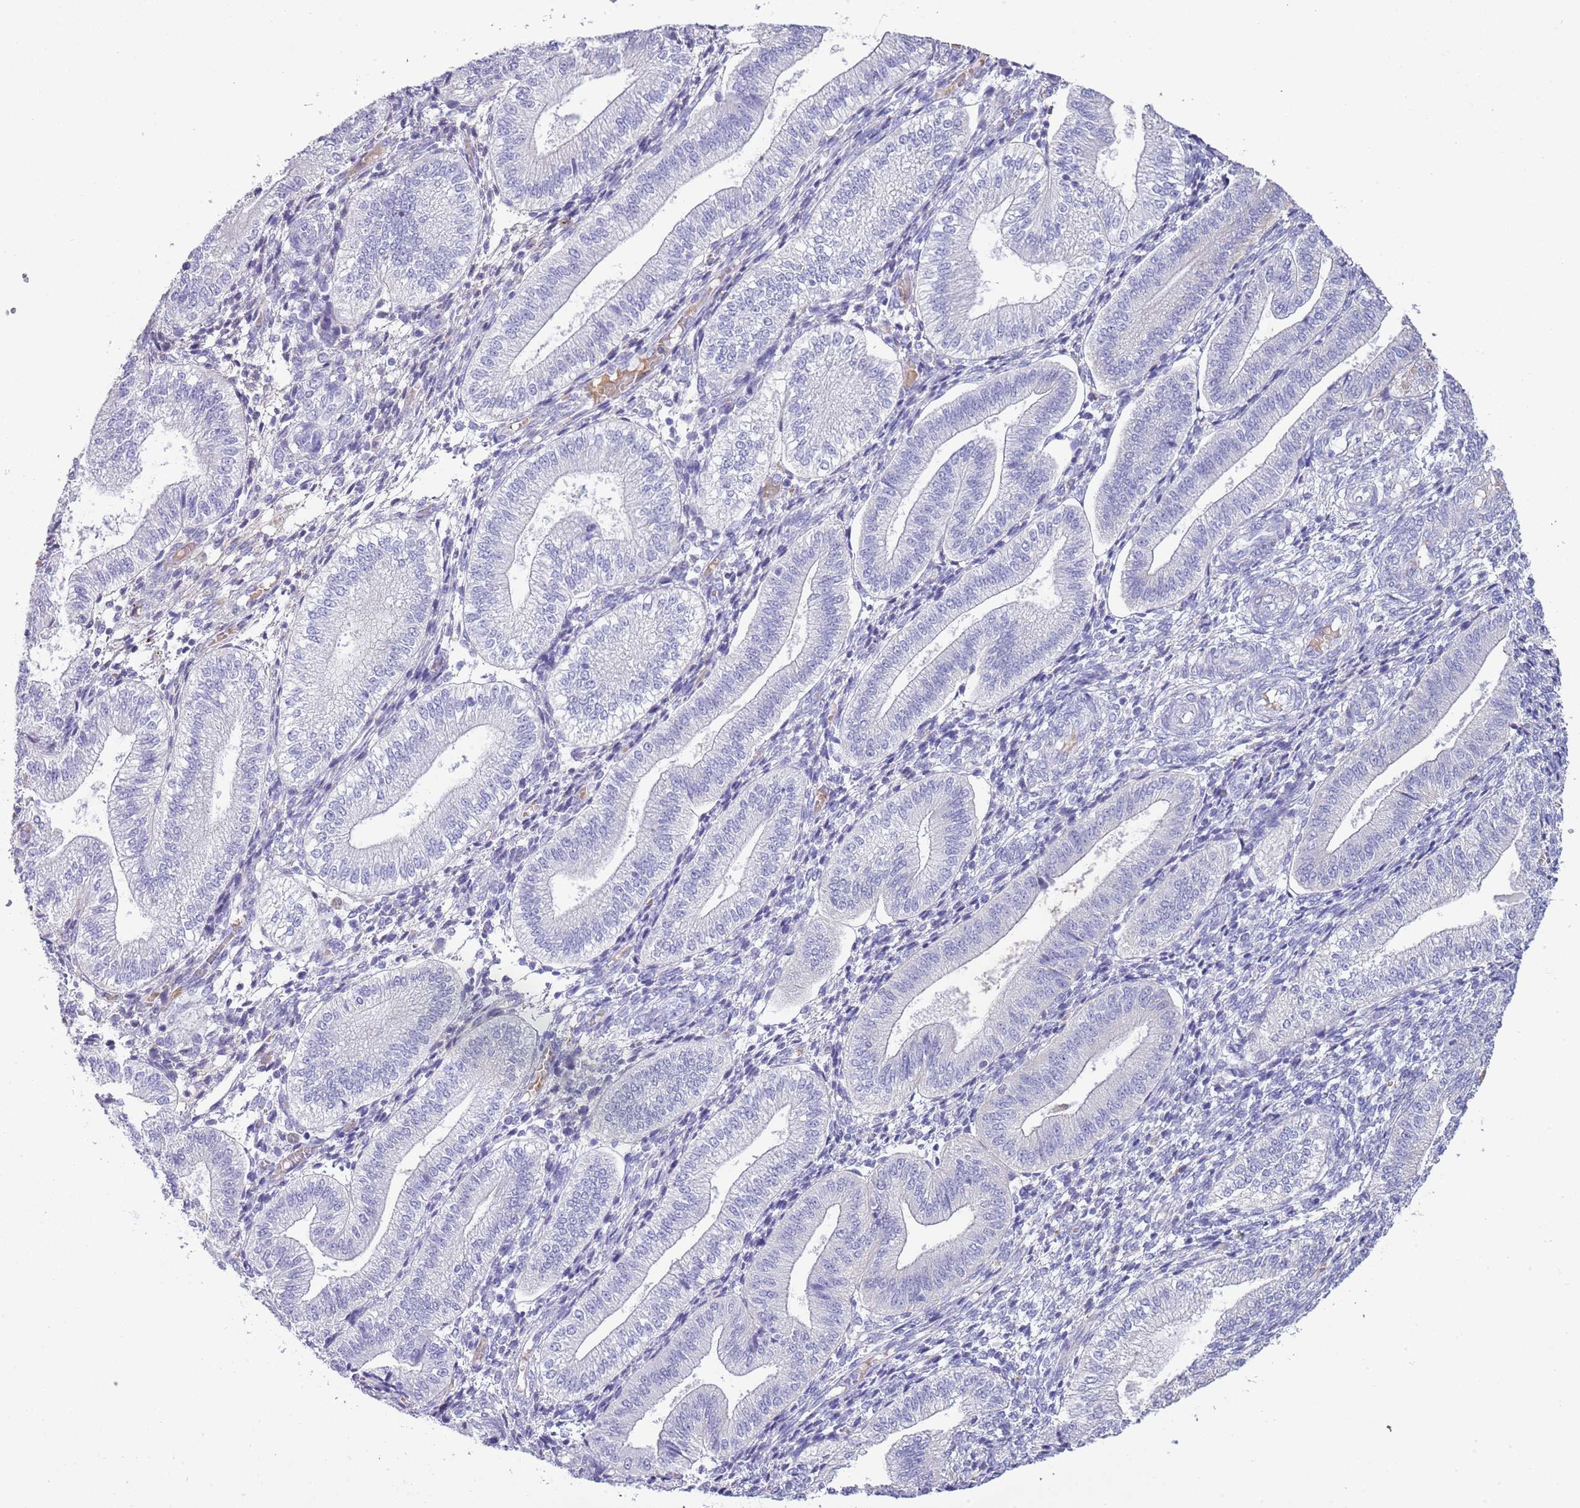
{"staining": {"intensity": "negative", "quantity": "none", "location": "none"}, "tissue": "endometrium", "cell_type": "Cells in endometrial stroma", "image_type": "normal", "snomed": [{"axis": "morphology", "description": "Normal tissue, NOS"}, {"axis": "topography", "description": "Endometrium"}], "caption": "High magnification brightfield microscopy of benign endometrium stained with DAB (3,3'-diaminobenzidine) (brown) and counterstained with hematoxylin (blue): cells in endometrial stroma show no significant expression. (DAB (3,3'-diaminobenzidine) immunohistochemistry (IHC) visualized using brightfield microscopy, high magnification).", "gene": "ABHD17C", "patient": {"sex": "female", "age": 34}}